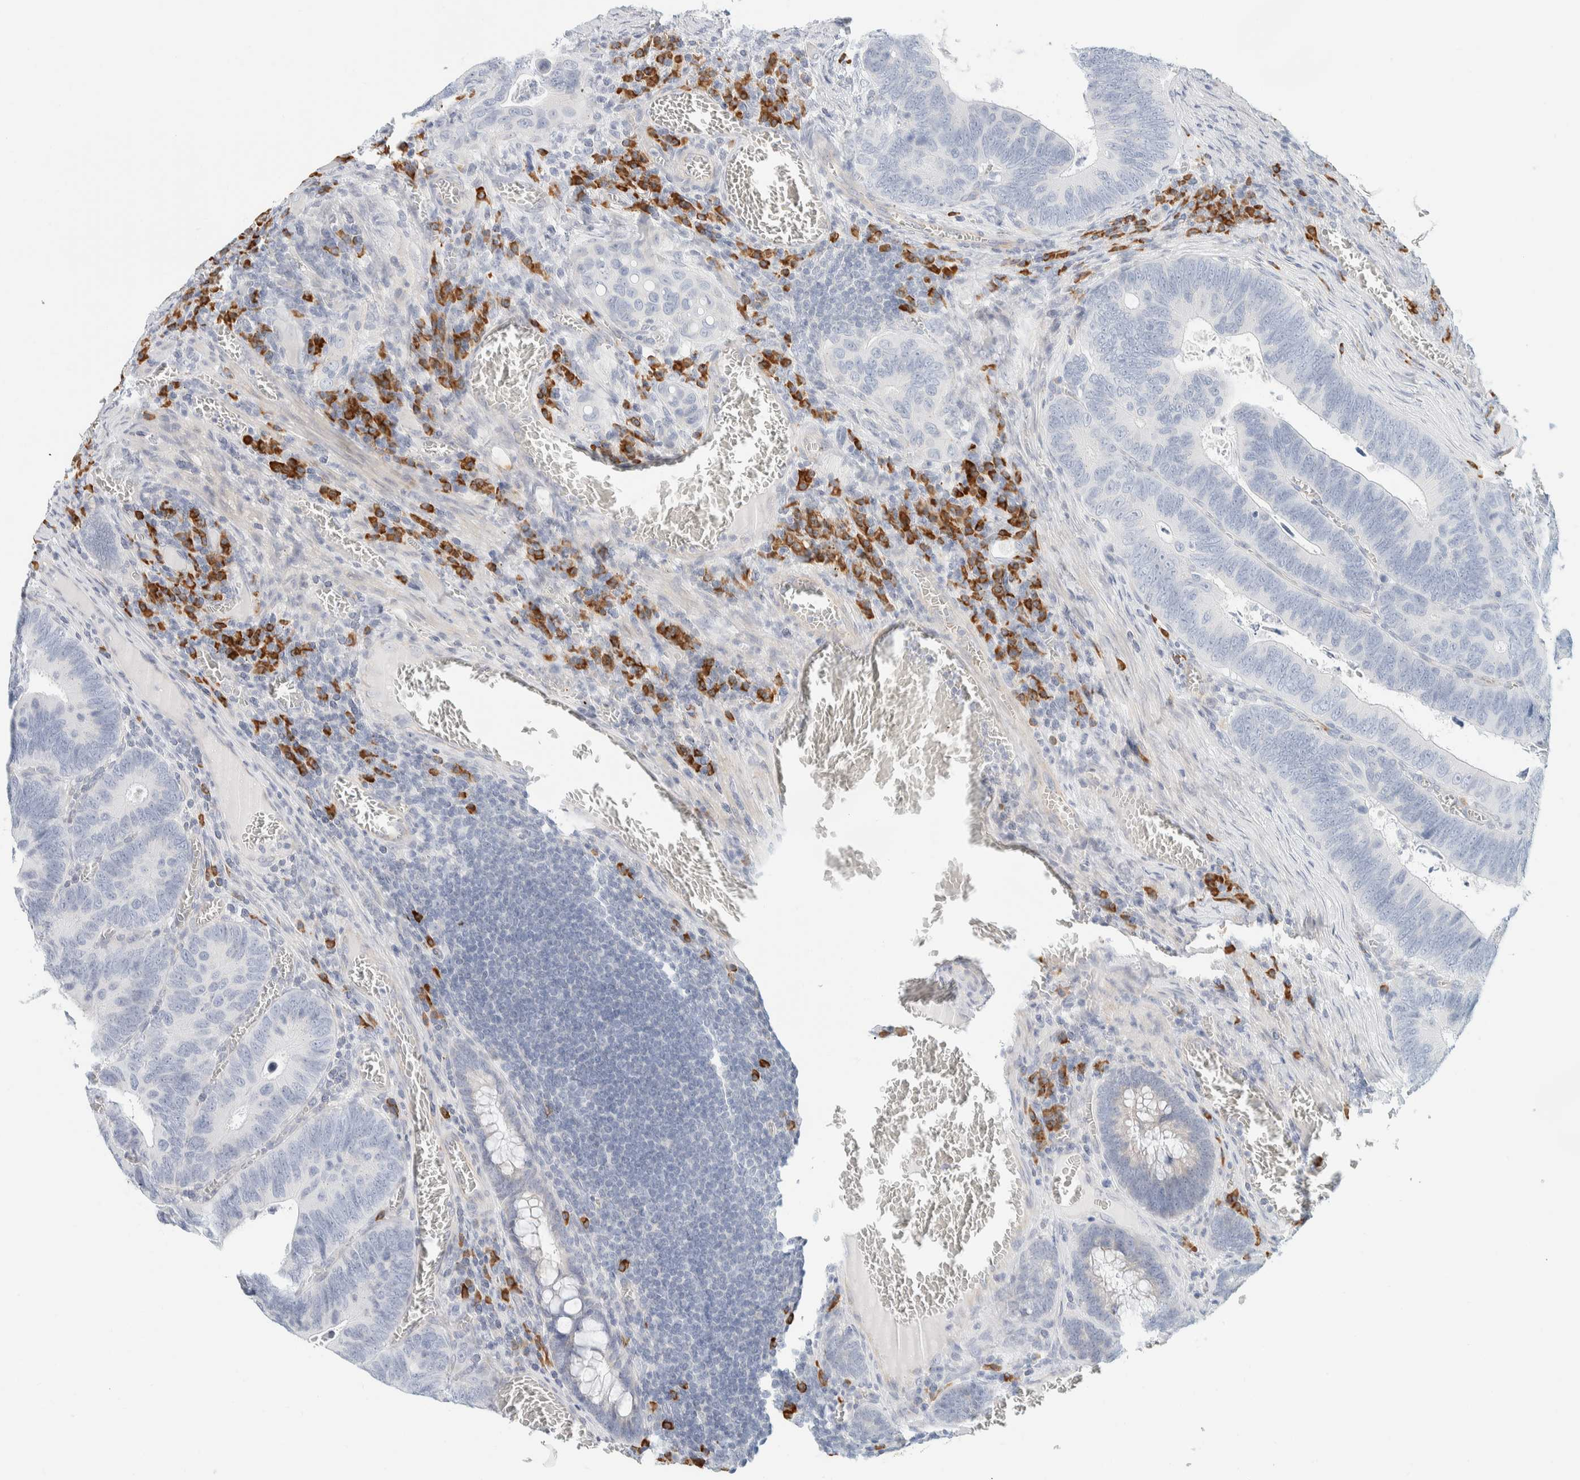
{"staining": {"intensity": "negative", "quantity": "none", "location": "none"}, "tissue": "colorectal cancer", "cell_type": "Tumor cells", "image_type": "cancer", "snomed": [{"axis": "morphology", "description": "Inflammation, NOS"}, {"axis": "morphology", "description": "Adenocarcinoma, NOS"}, {"axis": "topography", "description": "Colon"}], "caption": "DAB immunohistochemical staining of adenocarcinoma (colorectal) exhibits no significant staining in tumor cells.", "gene": "ARHGAP27", "patient": {"sex": "male", "age": 72}}